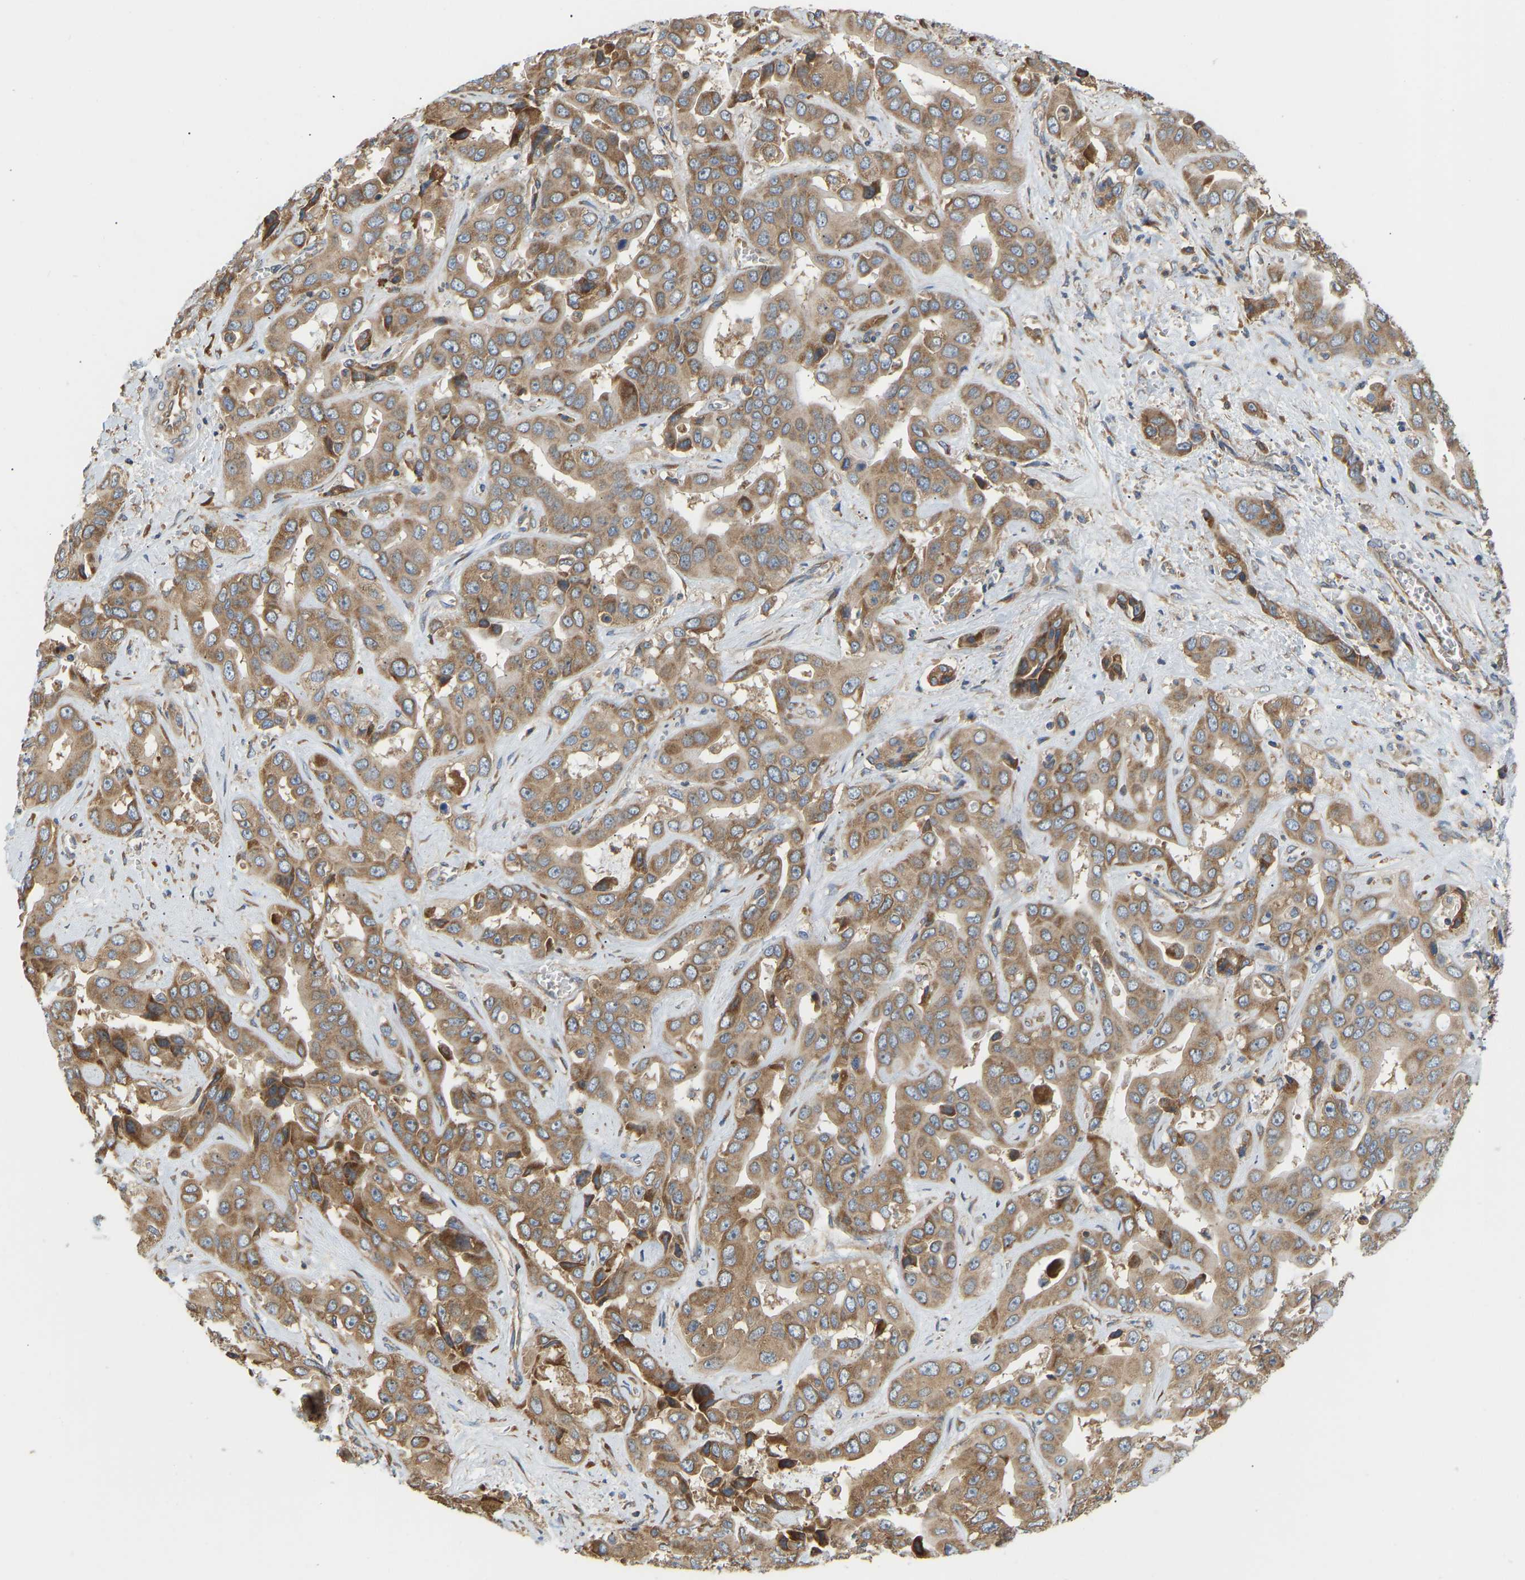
{"staining": {"intensity": "moderate", "quantity": ">75%", "location": "cytoplasmic/membranous"}, "tissue": "liver cancer", "cell_type": "Tumor cells", "image_type": "cancer", "snomed": [{"axis": "morphology", "description": "Cholangiocarcinoma"}, {"axis": "topography", "description": "Liver"}], "caption": "DAB (3,3'-diaminobenzidine) immunohistochemical staining of cholangiocarcinoma (liver) reveals moderate cytoplasmic/membranous protein positivity in about >75% of tumor cells.", "gene": "RPS6KB2", "patient": {"sex": "female", "age": 52}}